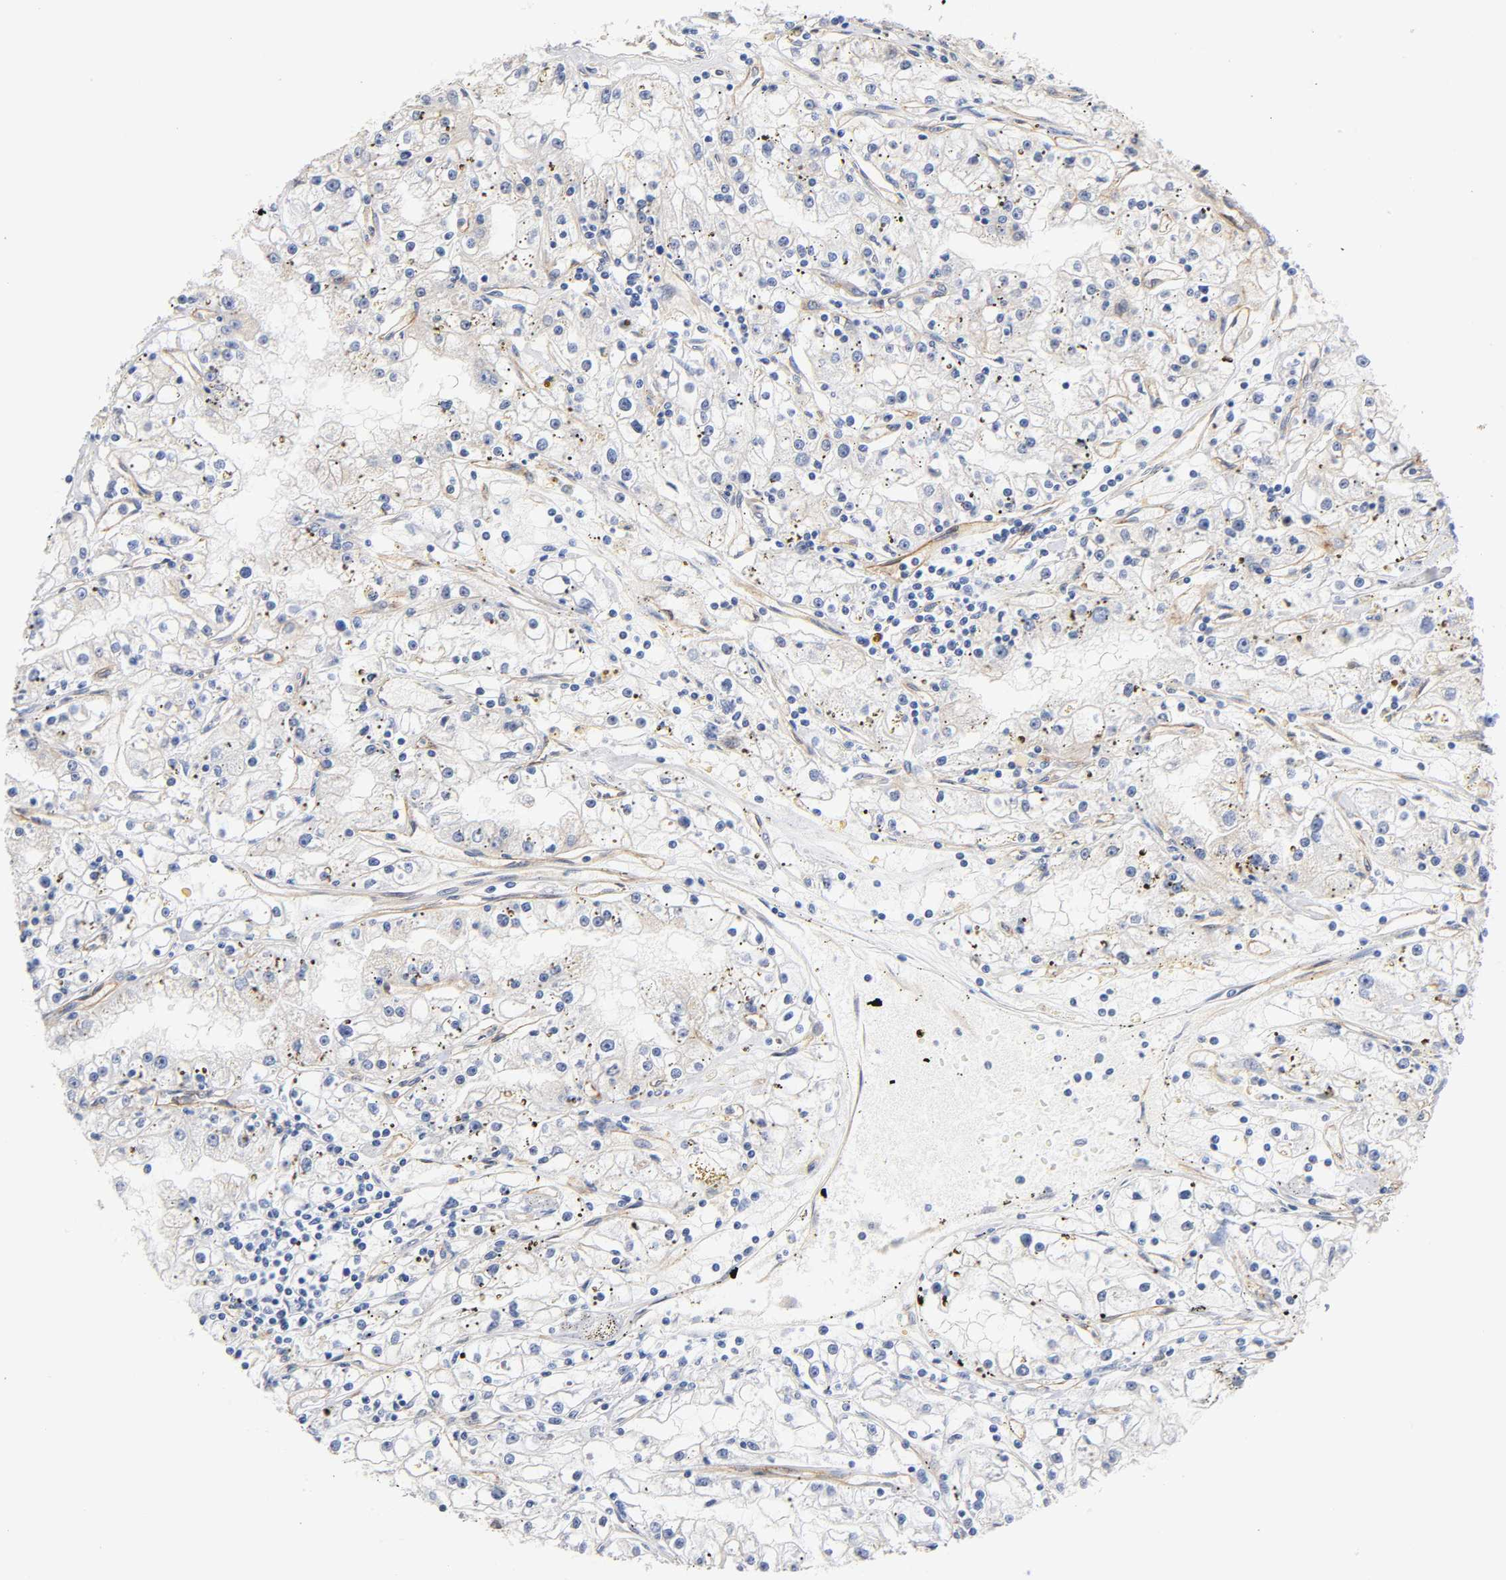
{"staining": {"intensity": "negative", "quantity": "none", "location": "none"}, "tissue": "renal cancer", "cell_type": "Tumor cells", "image_type": "cancer", "snomed": [{"axis": "morphology", "description": "Adenocarcinoma, NOS"}, {"axis": "topography", "description": "Kidney"}], "caption": "DAB (3,3'-diaminobenzidine) immunohistochemical staining of renal cancer (adenocarcinoma) displays no significant positivity in tumor cells.", "gene": "SPTAN1", "patient": {"sex": "male", "age": 56}}